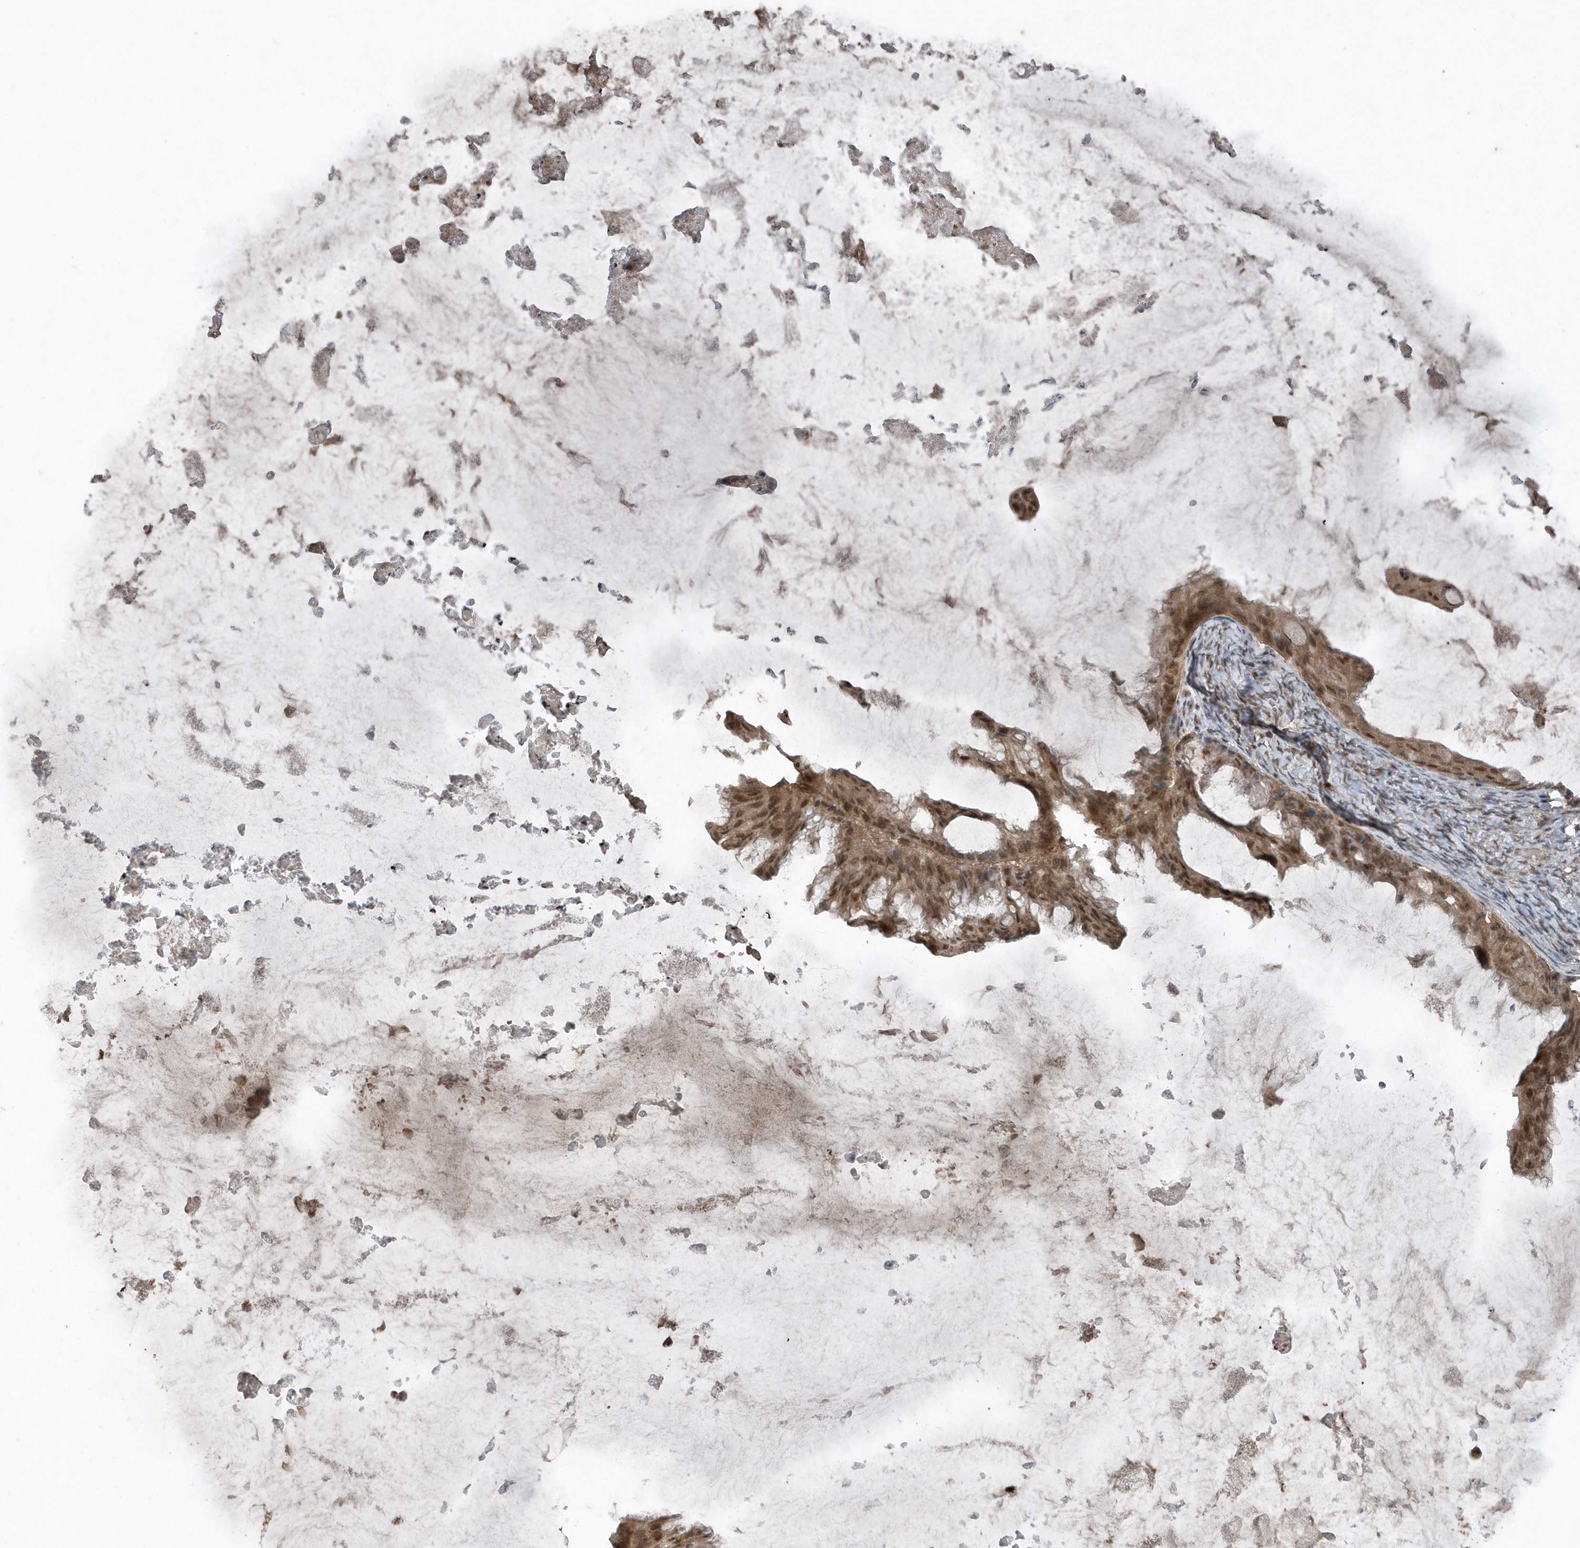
{"staining": {"intensity": "moderate", "quantity": ">75%", "location": "cytoplasmic/membranous,nuclear"}, "tissue": "ovarian cancer", "cell_type": "Tumor cells", "image_type": "cancer", "snomed": [{"axis": "morphology", "description": "Cystadenocarcinoma, mucinous, NOS"}, {"axis": "topography", "description": "Ovary"}], "caption": "IHC (DAB (3,3'-diaminobenzidine)) staining of human mucinous cystadenocarcinoma (ovarian) exhibits moderate cytoplasmic/membranous and nuclear protein positivity in approximately >75% of tumor cells.", "gene": "EIF2B1", "patient": {"sex": "female", "age": 61}}